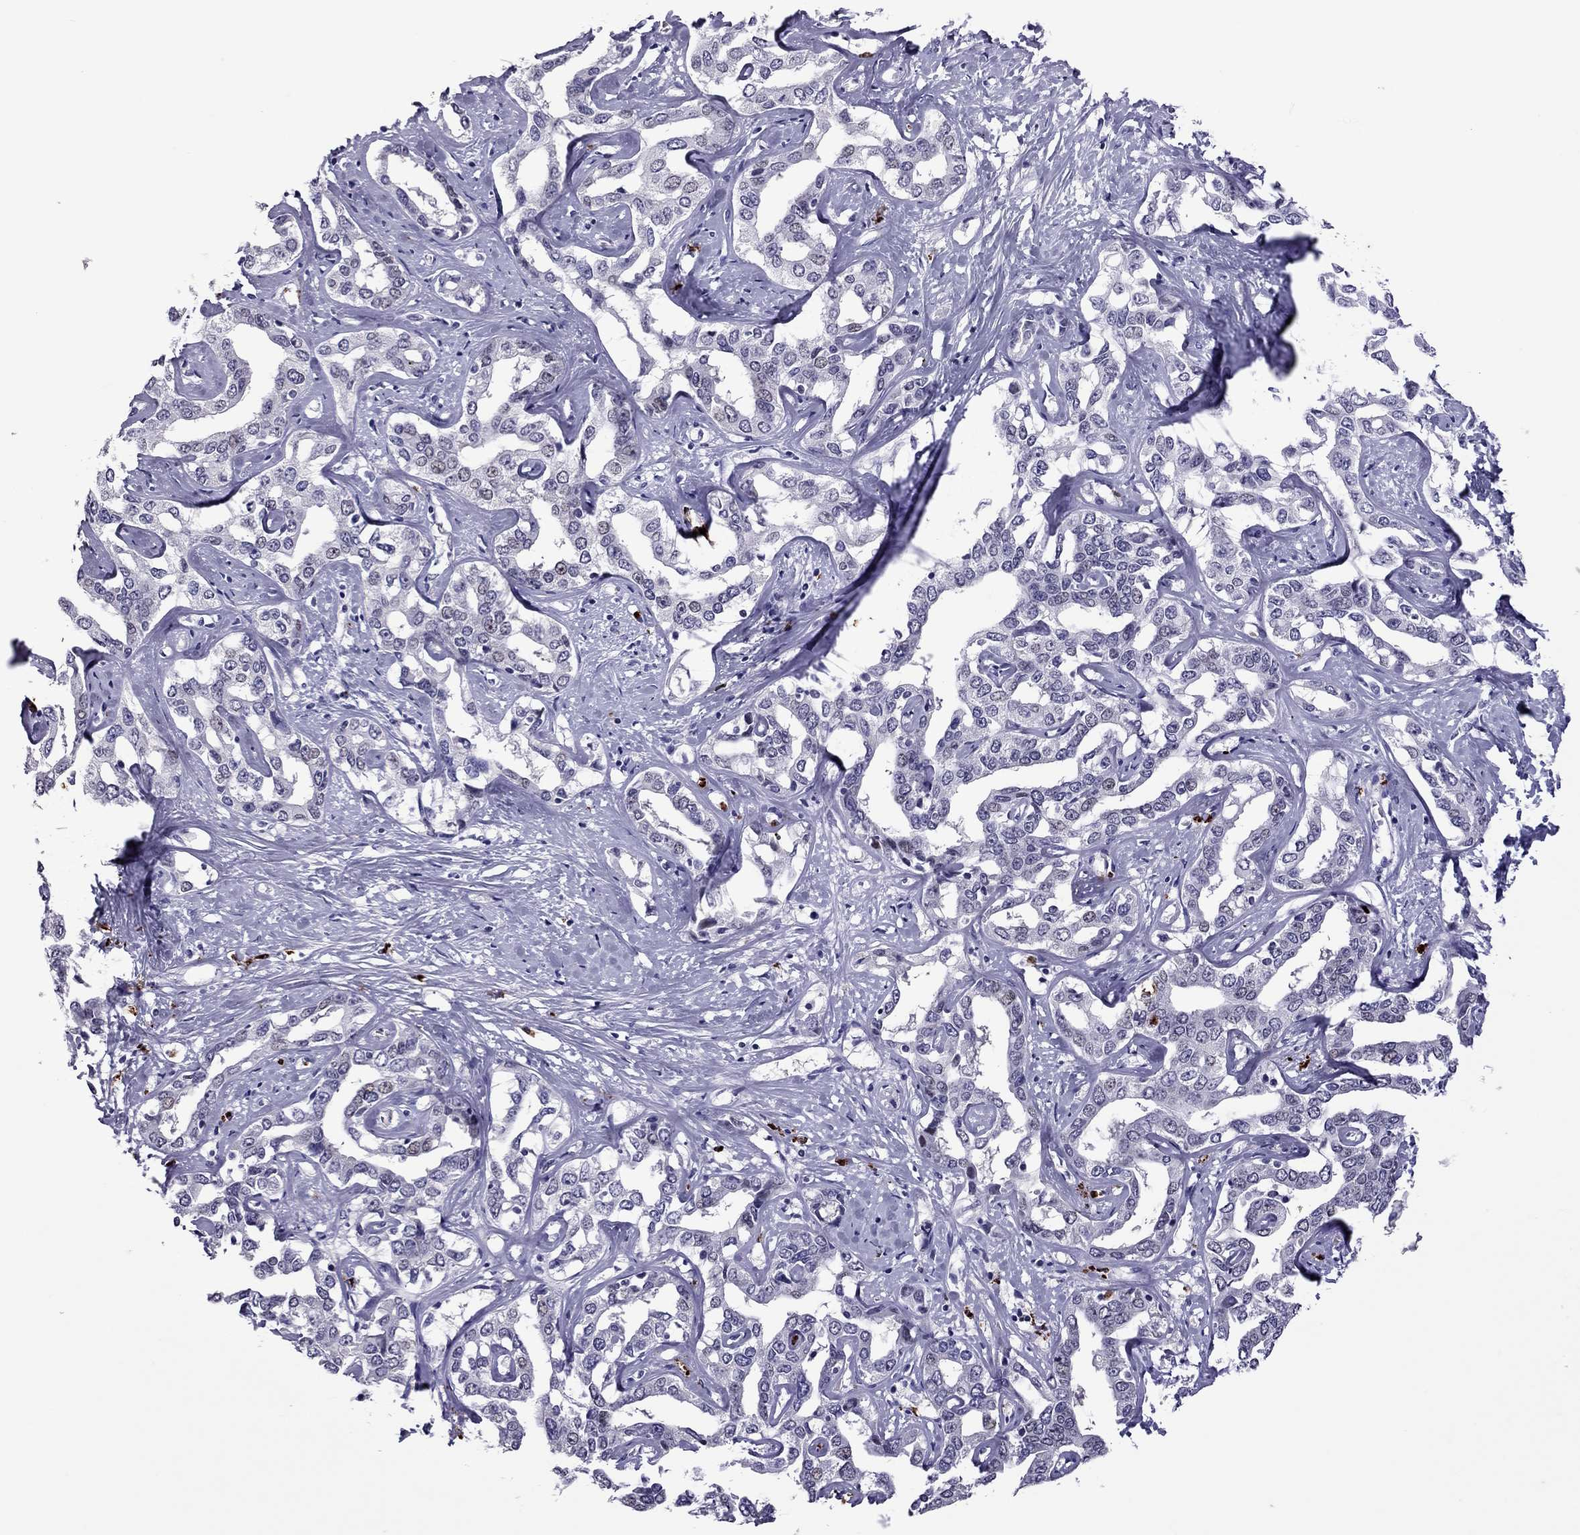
{"staining": {"intensity": "negative", "quantity": "none", "location": "none"}, "tissue": "liver cancer", "cell_type": "Tumor cells", "image_type": "cancer", "snomed": [{"axis": "morphology", "description": "Cholangiocarcinoma"}, {"axis": "topography", "description": "Liver"}], "caption": "High power microscopy photomicrograph of an IHC histopathology image of liver cancer, revealing no significant staining in tumor cells. (DAB (3,3'-diaminobenzidine) IHC visualized using brightfield microscopy, high magnification).", "gene": "CCL27", "patient": {"sex": "male", "age": 59}}